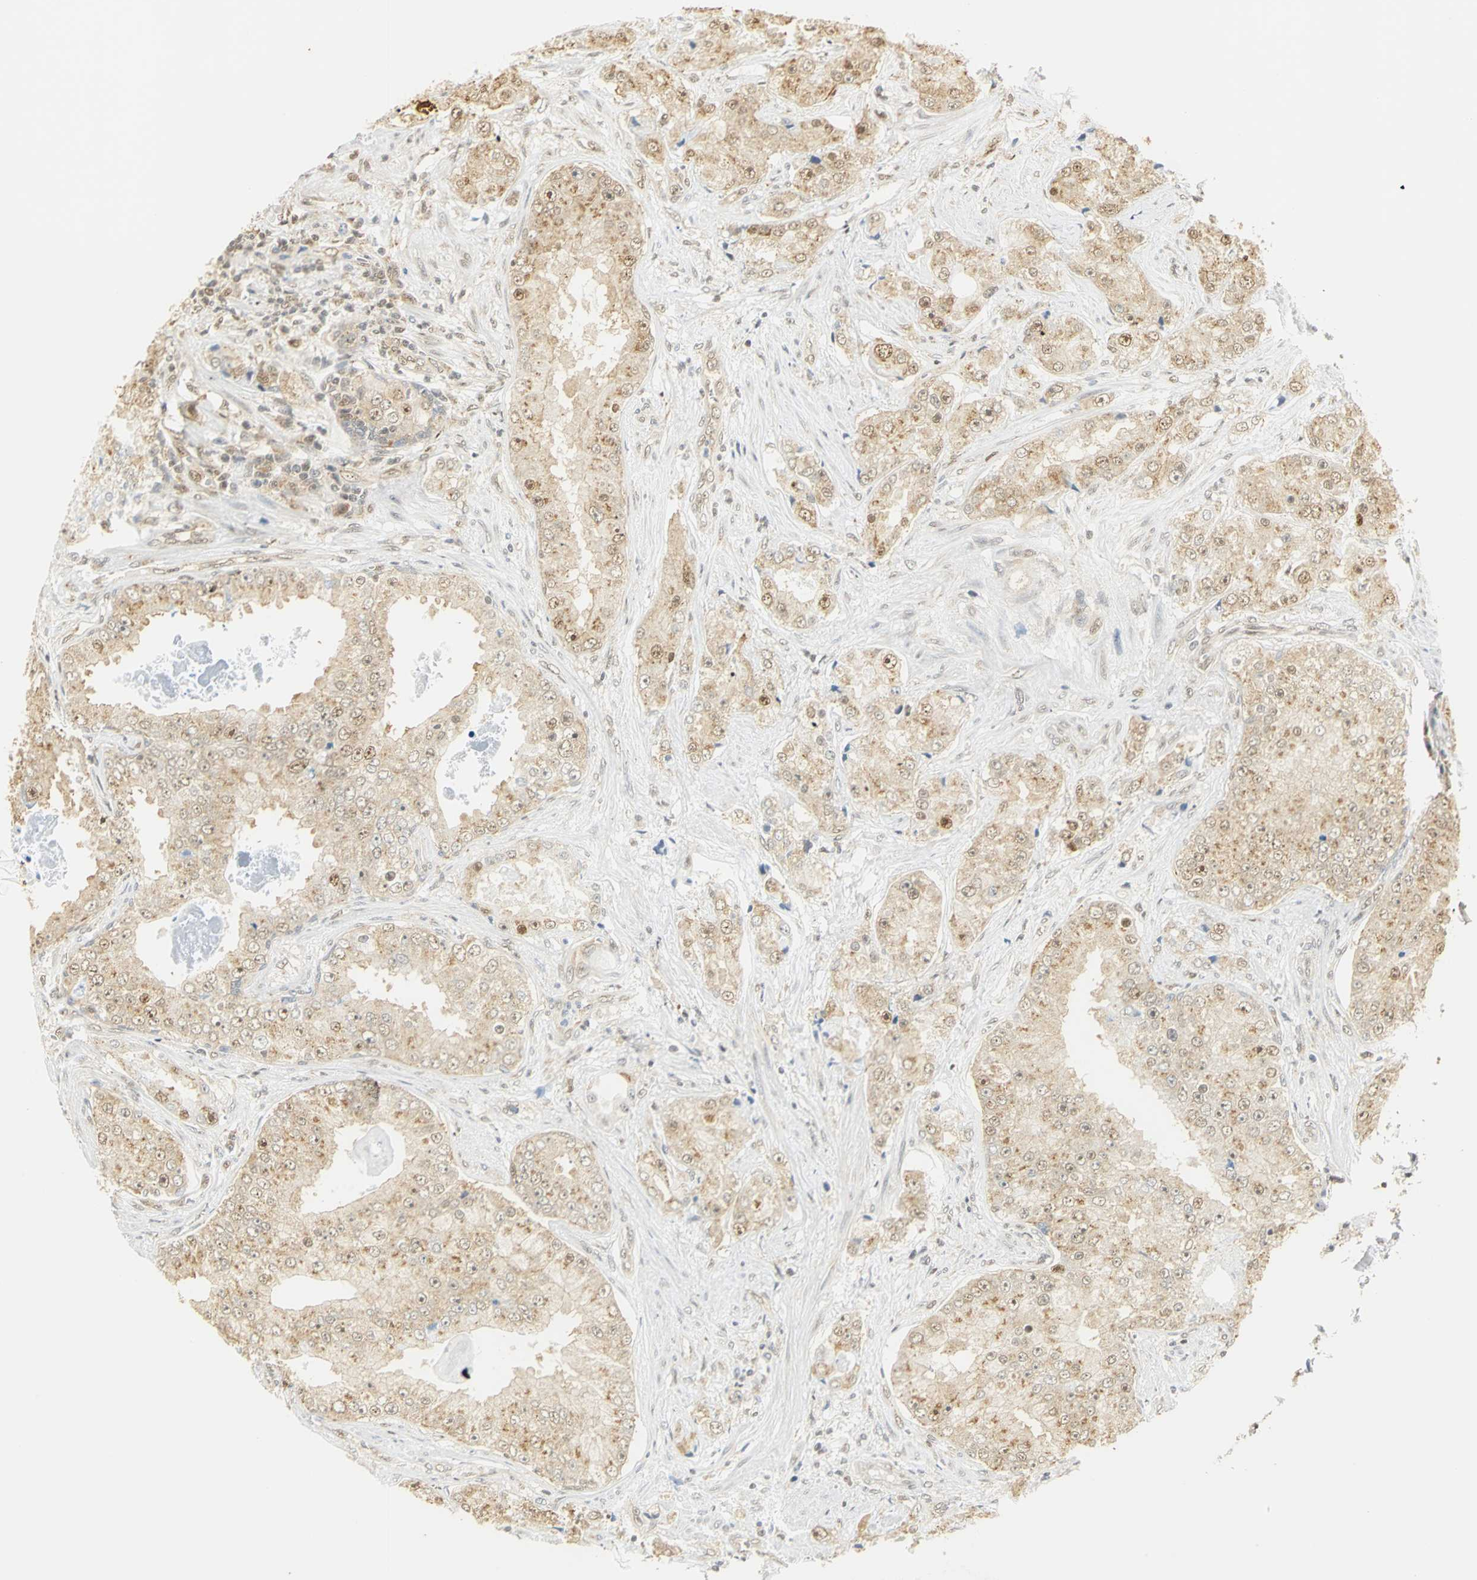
{"staining": {"intensity": "moderate", "quantity": ">75%", "location": "cytoplasmic/membranous"}, "tissue": "prostate cancer", "cell_type": "Tumor cells", "image_type": "cancer", "snomed": [{"axis": "morphology", "description": "Adenocarcinoma, High grade"}, {"axis": "topography", "description": "Prostate"}], "caption": "Adenocarcinoma (high-grade) (prostate) tissue shows moderate cytoplasmic/membranous positivity in about >75% of tumor cells, visualized by immunohistochemistry. (IHC, brightfield microscopy, high magnification).", "gene": "DDX5", "patient": {"sex": "male", "age": 73}}